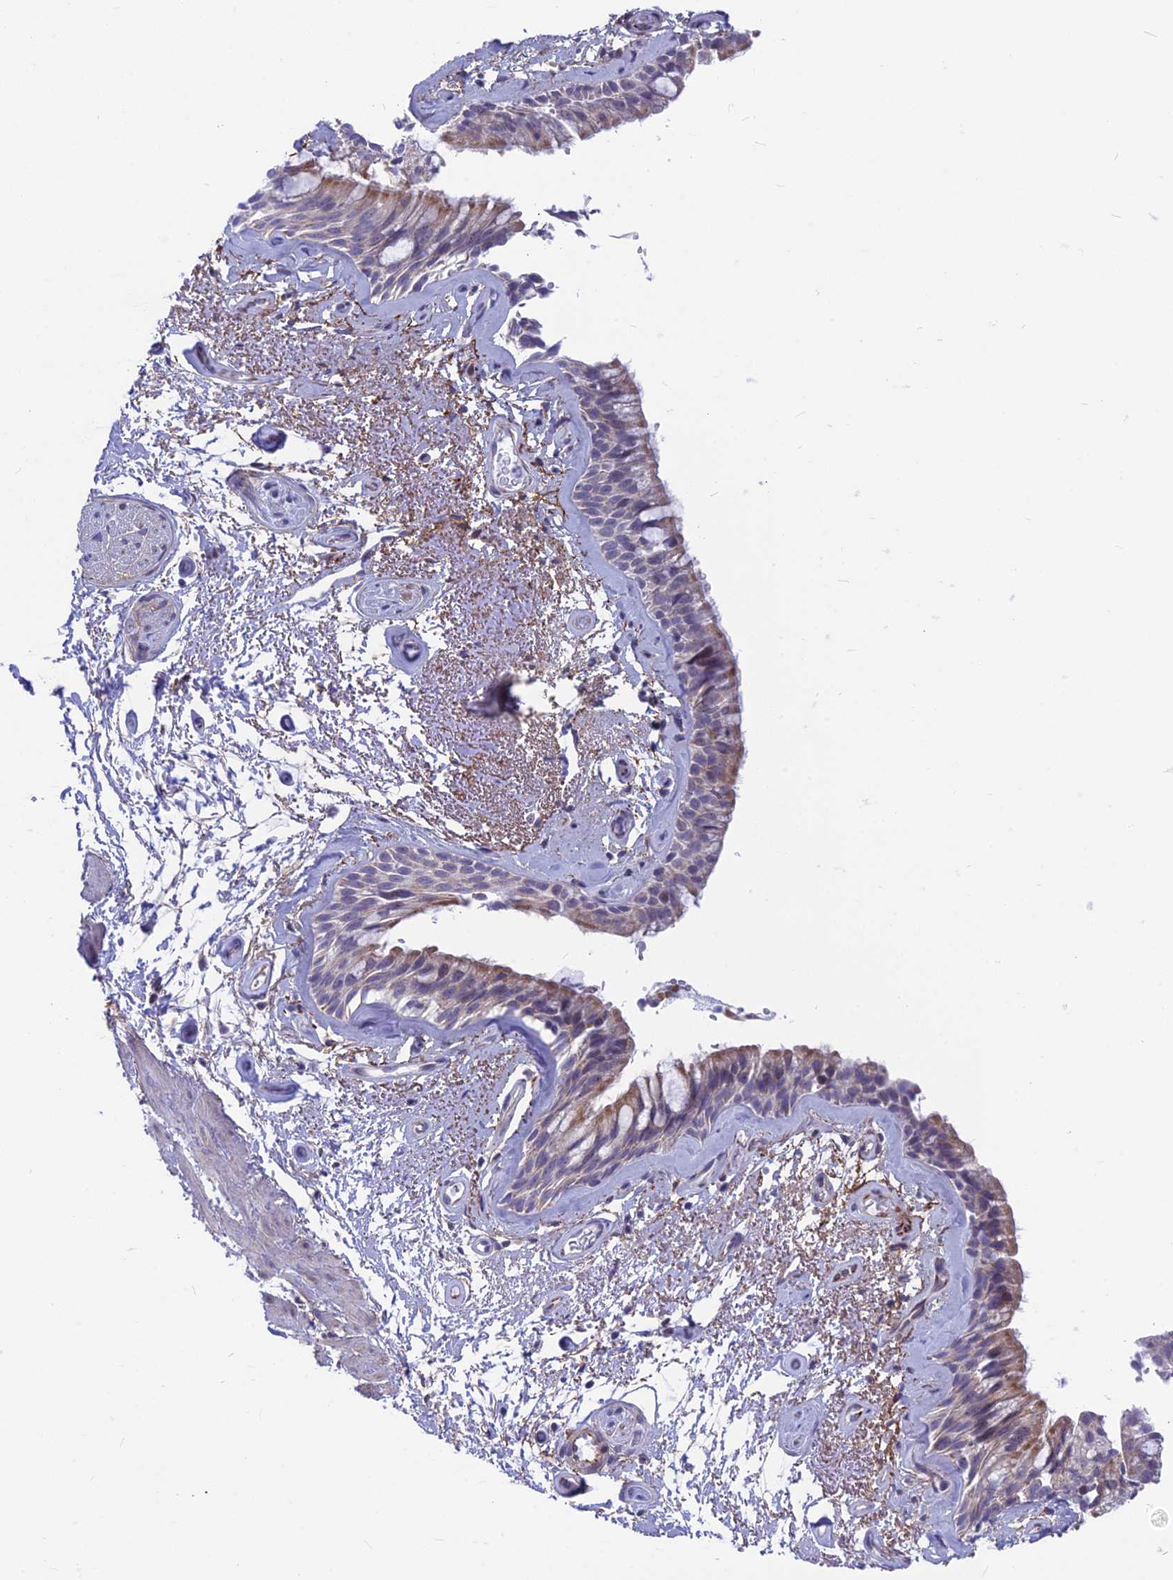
{"staining": {"intensity": "moderate", "quantity": "25%-75%", "location": "cytoplasmic/membranous"}, "tissue": "bronchus", "cell_type": "Respiratory epithelial cells", "image_type": "normal", "snomed": [{"axis": "morphology", "description": "Normal tissue, NOS"}, {"axis": "topography", "description": "Cartilage tissue"}, {"axis": "topography", "description": "Bronchus"}], "caption": "Moderate cytoplasmic/membranous protein staining is seen in approximately 25%-75% of respiratory epithelial cells in bronchus.", "gene": "PLAC9", "patient": {"sex": "female", "age": 66}}